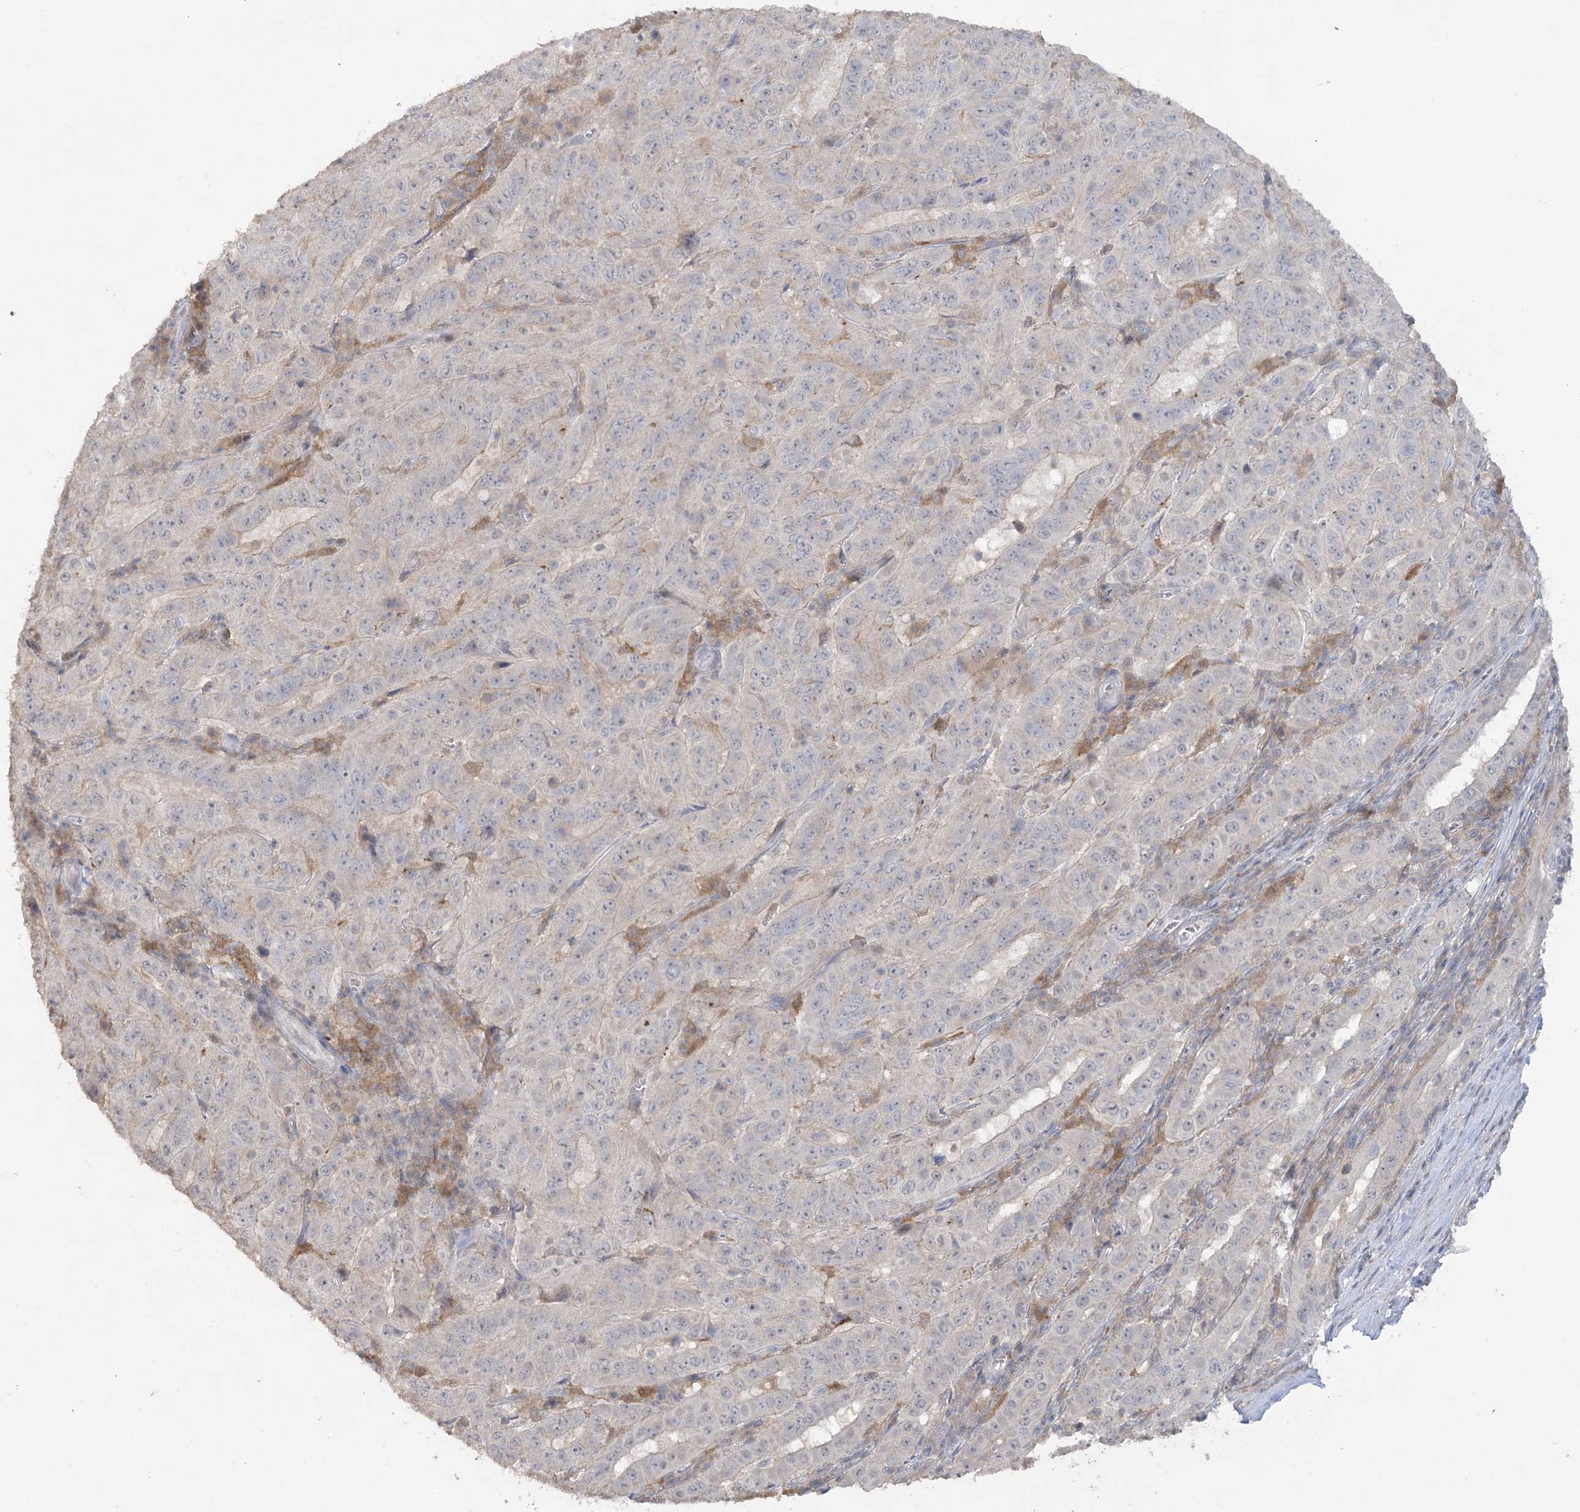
{"staining": {"intensity": "negative", "quantity": "none", "location": "none"}, "tissue": "pancreatic cancer", "cell_type": "Tumor cells", "image_type": "cancer", "snomed": [{"axis": "morphology", "description": "Adenocarcinoma, NOS"}, {"axis": "topography", "description": "Pancreas"}], "caption": "This is an immunohistochemistry photomicrograph of pancreatic adenocarcinoma. There is no expression in tumor cells.", "gene": "TRAF3IP1", "patient": {"sex": "male", "age": 63}}